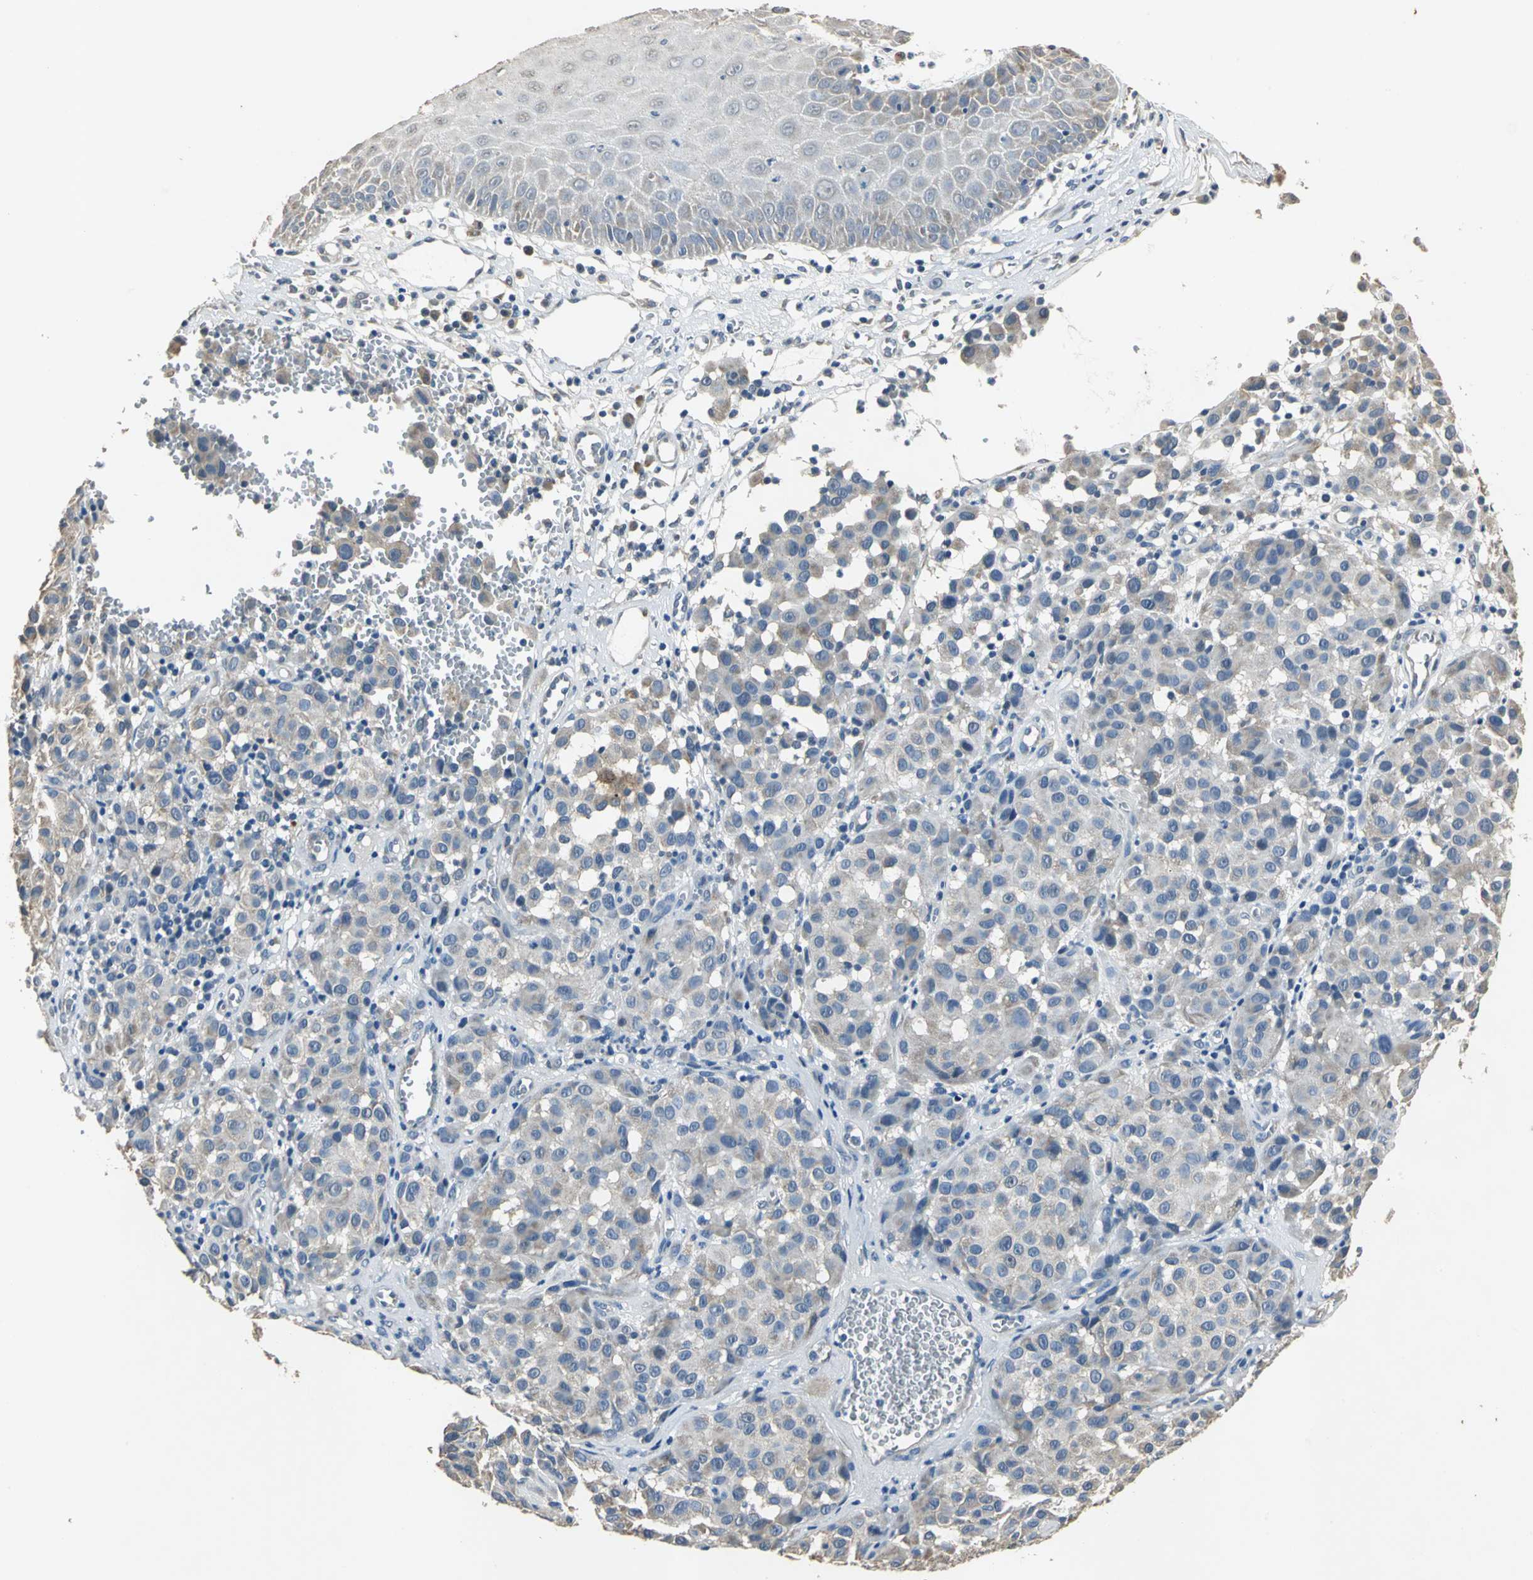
{"staining": {"intensity": "negative", "quantity": "none", "location": "none"}, "tissue": "melanoma", "cell_type": "Tumor cells", "image_type": "cancer", "snomed": [{"axis": "morphology", "description": "Malignant melanoma, NOS"}, {"axis": "topography", "description": "Skin"}], "caption": "Tumor cells show no significant positivity in malignant melanoma. The staining was performed using DAB (3,3'-diaminobenzidine) to visualize the protein expression in brown, while the nuclei were stained in blue with hematoxylin (Magnification: 20x).", "gene": "OCLN", "patient": {"sex": "female", "age": 21}}